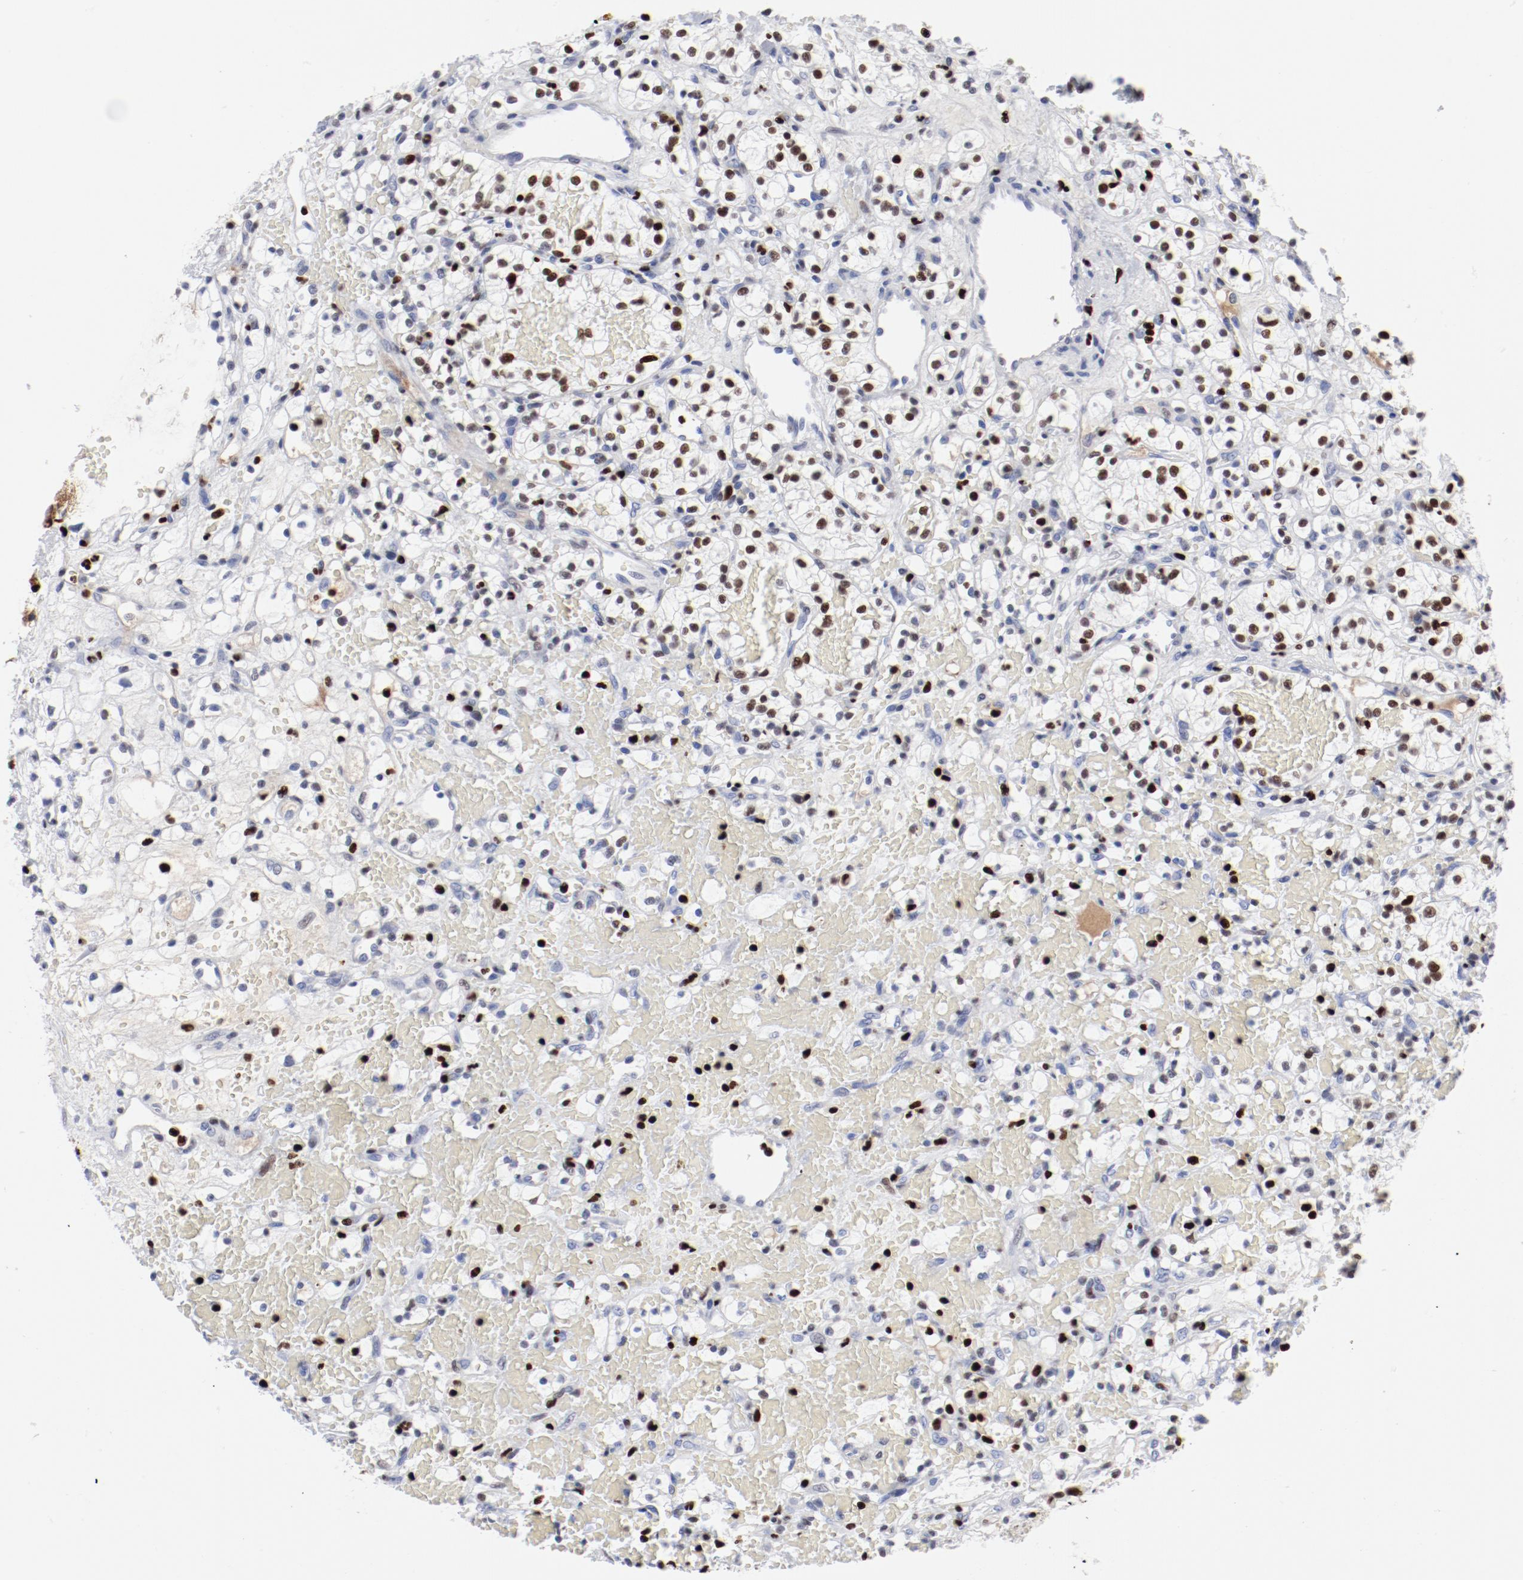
{"staining": {"intensity": "strong", "quantity": "25%-75%", "location": "nuclear"}, "tissue": "renal cancer", "cell_type": "Tumor cells", "image_type": "cancer", "snomed": [{"axis": "morphology", "description": "Adenocarcinoma, NOS"}, {"axis": "topography", "description": "Kidney"}], "caption": "Renal cancer stained with a protein marker shows strong staining in tumor cells.", "gene": "SMARCC2", "patient": {"sex": "female", "age": 60}}